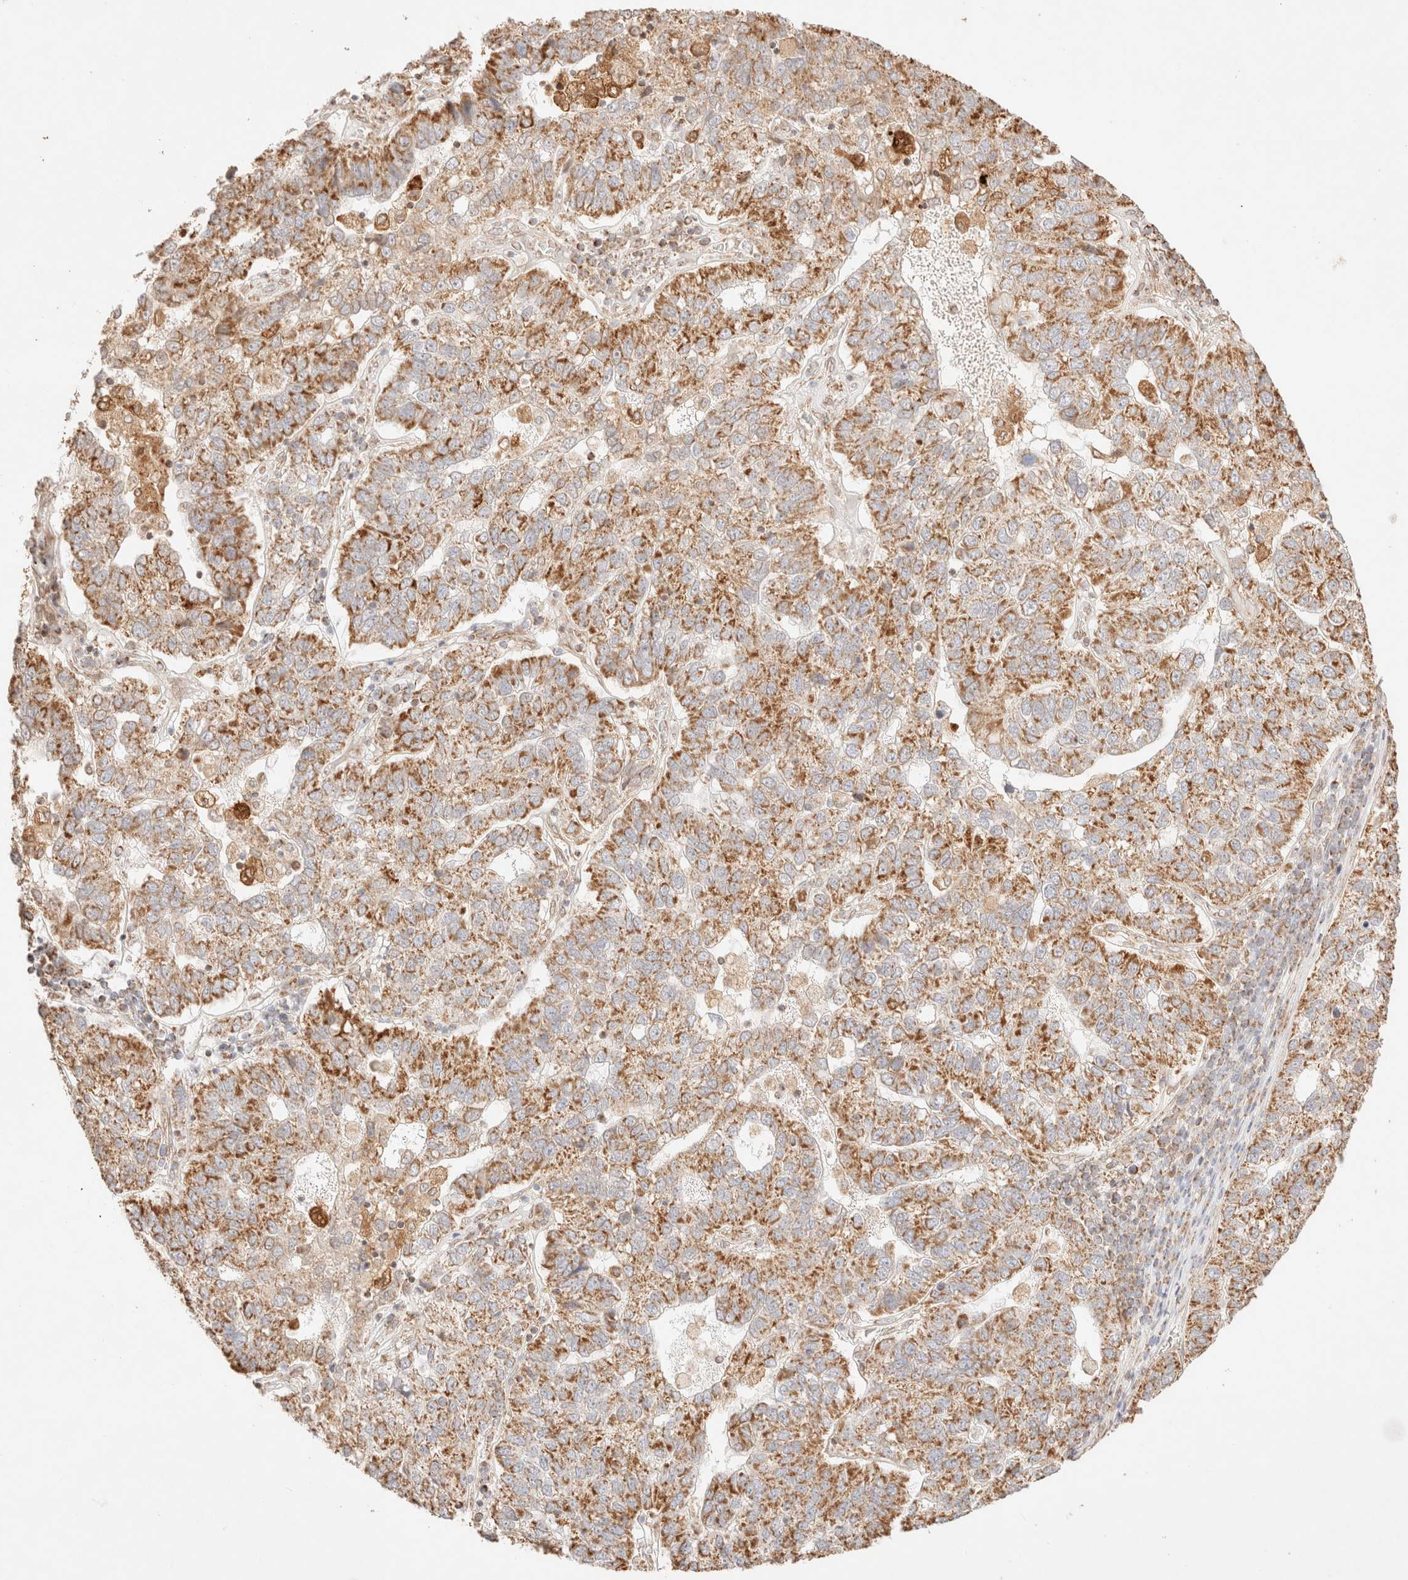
{"staining": {"intensity": "moderate", "quantity": ">75%", "location": "cytoplasmic/membranous"}, "tissue": "pancreatic cancer", "cell_type": "Tumor cells", "image_type": "cancer", "snomed": [{"axis": "morphology", "description": "Adenocarcinoma, NOS"}, {"axis": "topography", "description": "Pancreas"}], "caption": "Moderate cytoplasmic/membranous expression for a protein is appreciated in about >75% of tumor cells of pancreatic cancer (adenocarcinoma) using IHC.", "gene": "TACO1", "patient": {"sex": "female", "age": 61}}